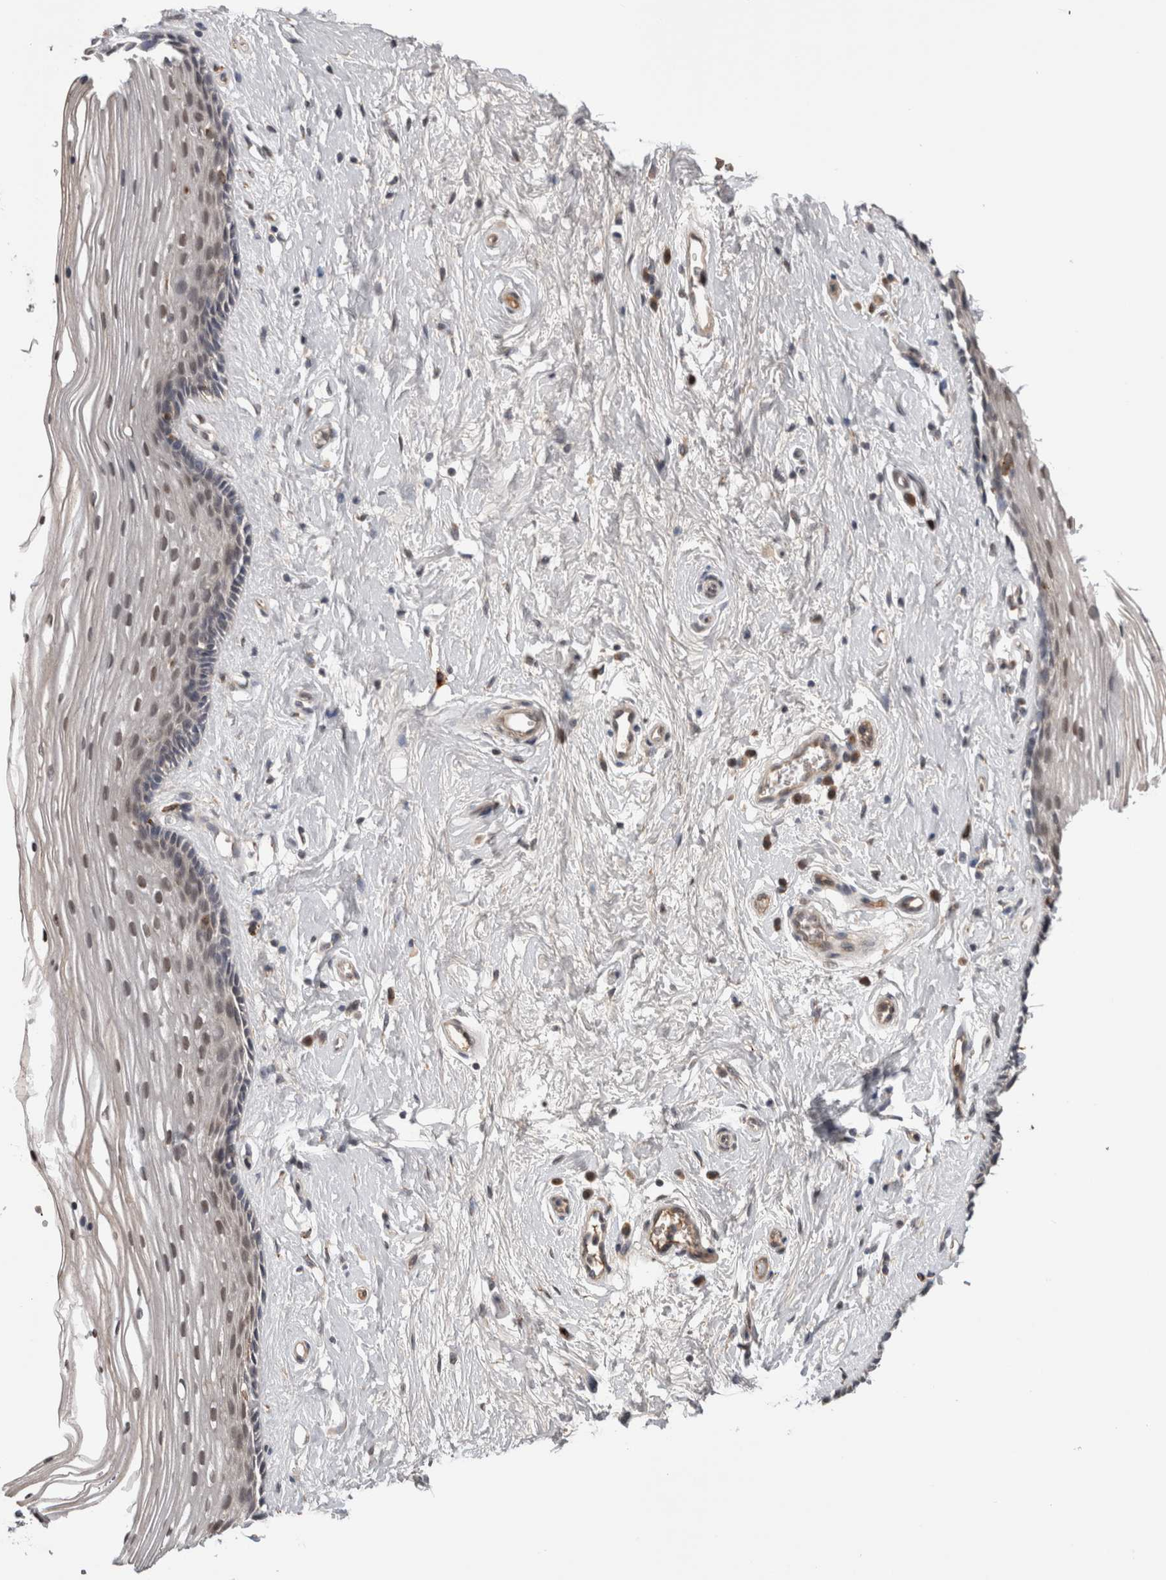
{"staining": {"intensity": "negative", "quantity": "none", "location": "none"}, "tissue": "vagina", "cell_type": "Squamous epithelial cells", "image_type": "normal", "snomed": [{"axis": "morphology", "description": "Normal tissue, NOS"}, {"axis": "topography", "description": "Vagina"}], "caption": "A micrograph of vagina stained for a protein displays no brown staining in squamous epithelial cells. (Brightfield microscopy of DAB (3,3'-diaminobenzidine) immunohistochemistry at high magnification).", "gene": "STC1", "patient": {"sex": "female", "age": 46}}